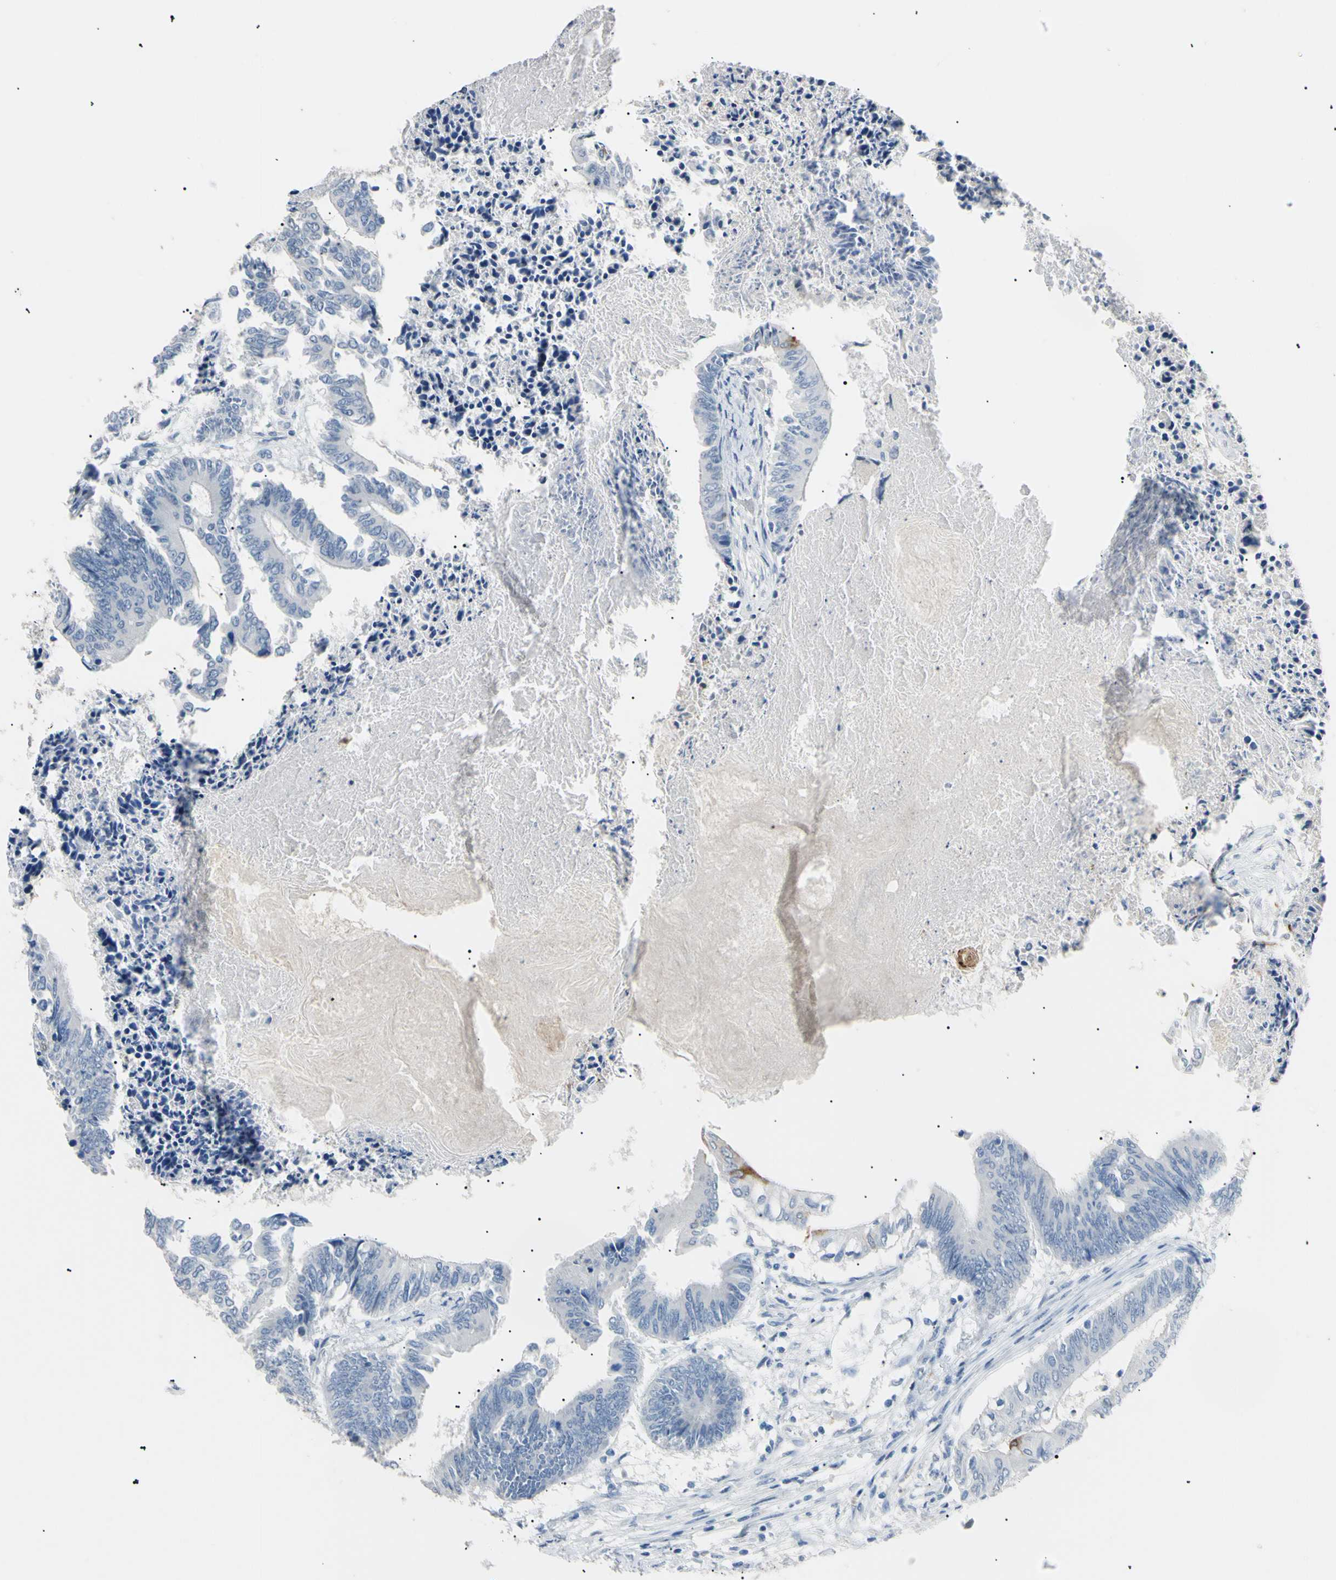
{"staining": {"intensity": "negative", "quantity": "none", "location": "none"}, "tissue": "colorectal cancer", "cell_type": "Tumor cells", "image_type": "cancer", "snomed": [{"axis": "morphology", "description": "Adenocarcinoma, NOS"}, {"axis": "topography", "description": "Colon"}], "caption": "Immunohistochemistry histopathology image of colorectal cancer (adenocarcinoma) stained for a protein (brown), which demonstrates no expression in tumor cells.", "gene": "CGB3", "patient": {"sex": "female", "age": 70}}